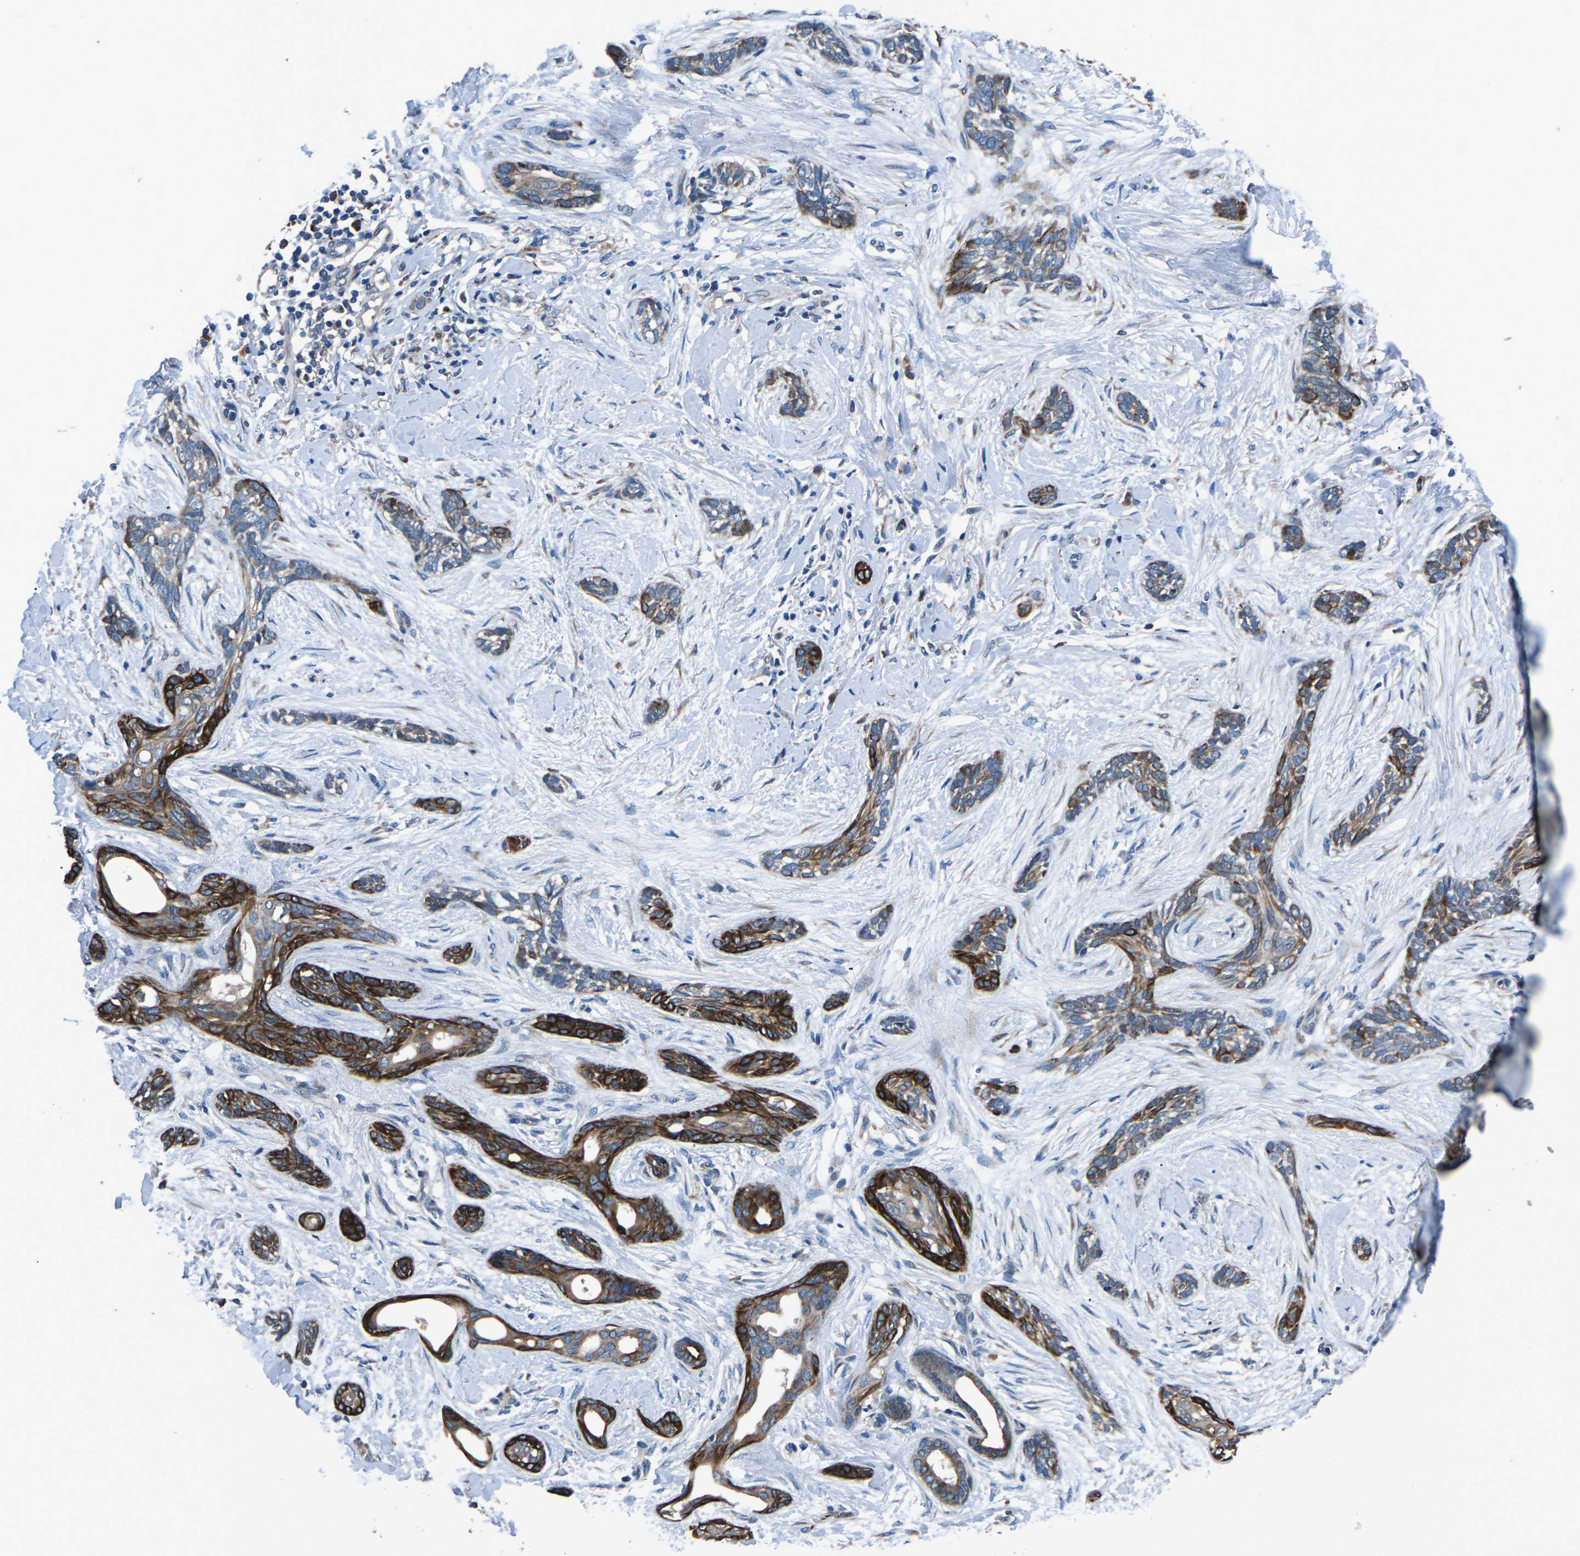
{"staining": {"intensity": "strong", "quantity": ">75%", "location": "cytoplasmic/membranous"}, "tissue": "skin cancer", "cell_type": "Tumor cells", "image_type": "cancer", "snomed": [{"axis": "morphology", "description": "Basal cell carcinoma"}, {"axis": "morphology", "description": "Adnexal tumor, benign"}, {"axis": "topography", "description": "Skin"}], "caption": "Immunohistochemistry (IHC) photomicrograph of neoplastic tissue: skin cancer (basal cell carcinoma) stained using immunohistochemistry exhibits high levels of strong protein expression localized specifically in the cytoplasmic/membranous of tumor cells, appearing as a cytoplasmic/membranous brown color.", "gene": "GABRP", "patient": {"sex": "female", "age": 42}}